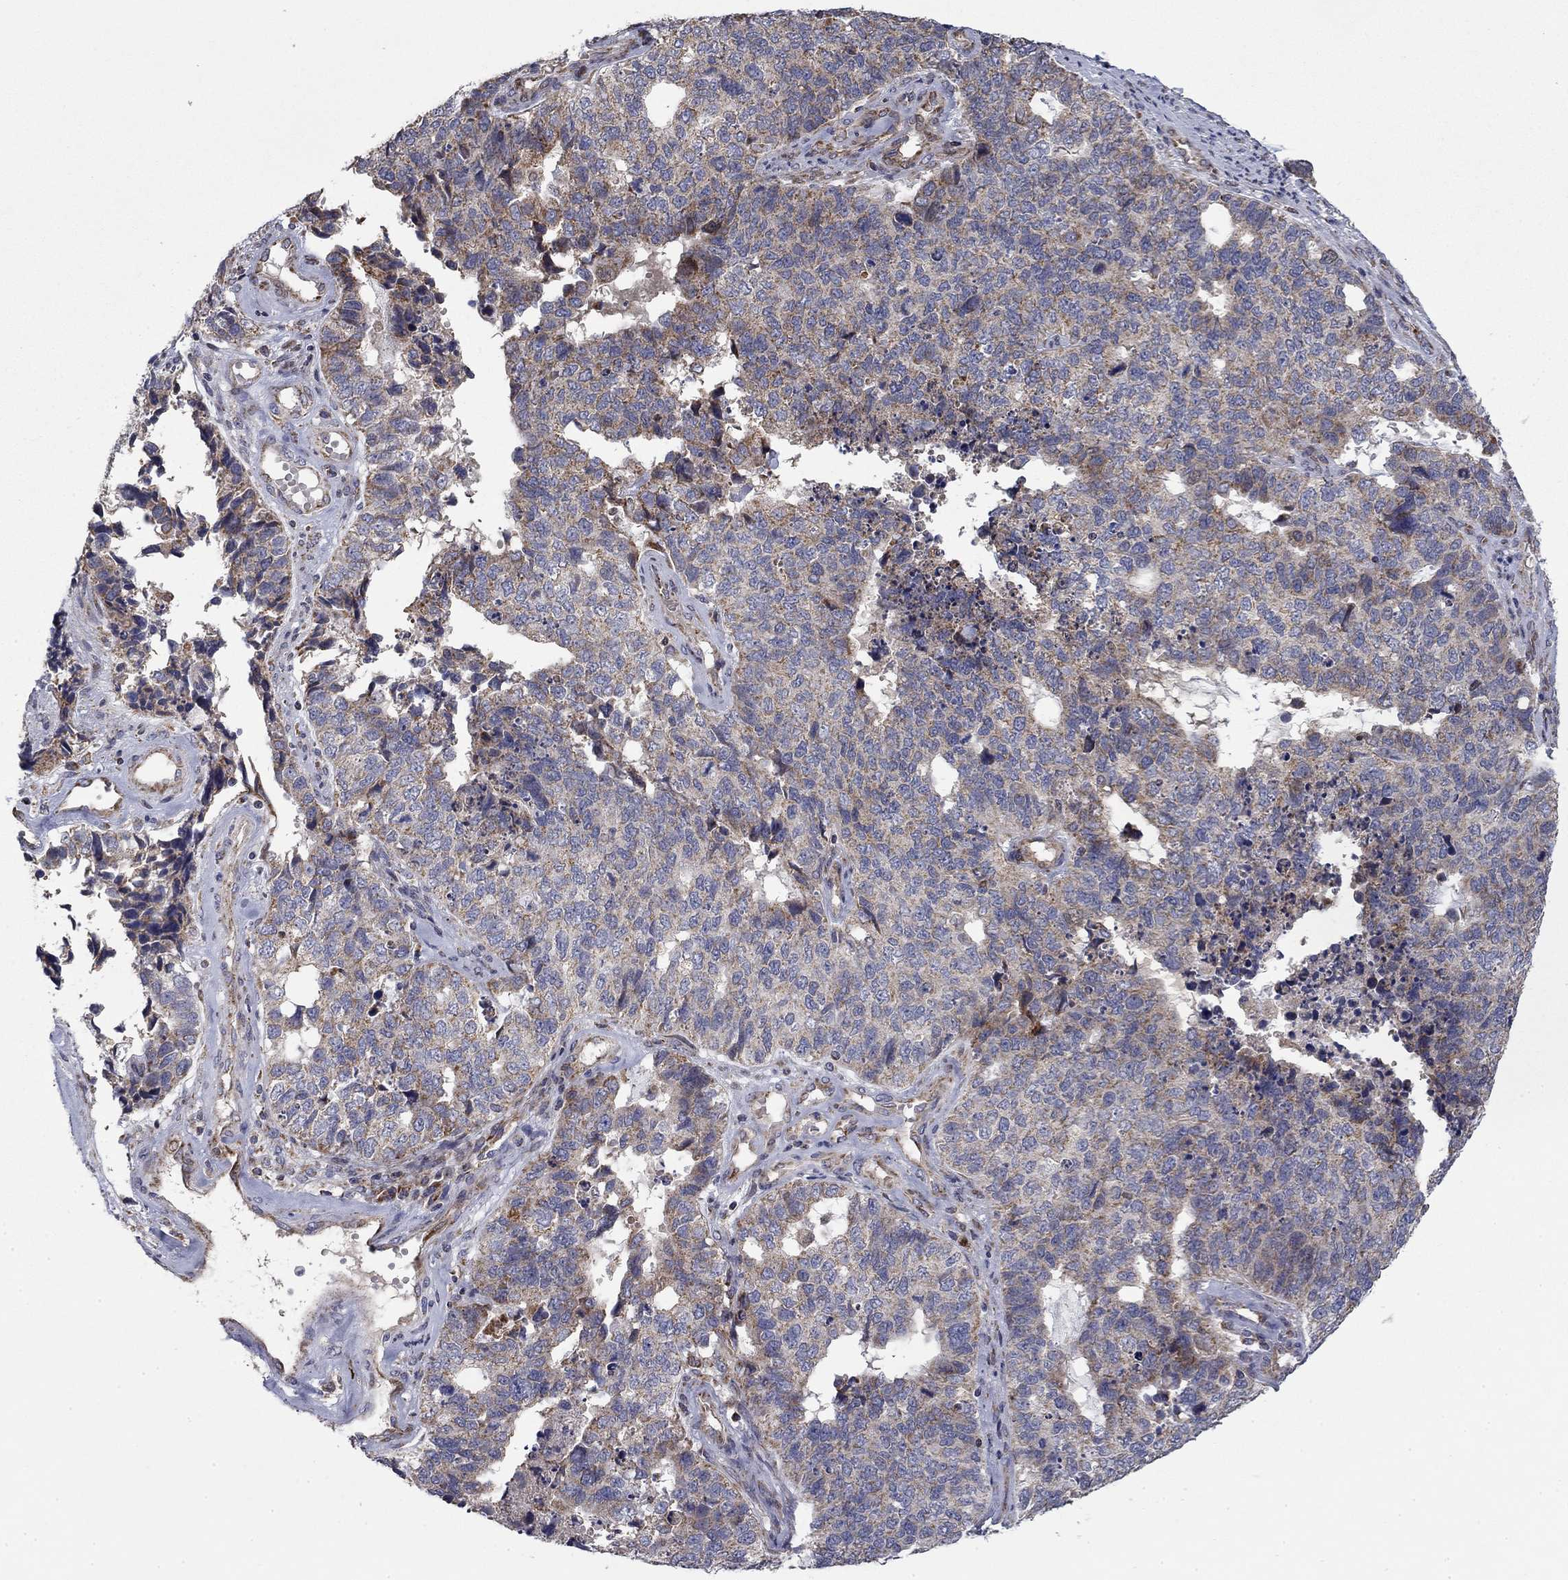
{"staining": {"intensity": "moderate", "quantity": "<25%", "location": "cytoplasmic/membranous"}, "tissue": "cervical cancer", "cell_type": "Tumor cells", "image_type": "cancer", "snomed": [{"axis": "morphology", "description": "Squamous cell carcinoma, NOS"}, {"axis": "topography", "description": "Cervix"}], "caption": "IHC histopathology image of human cervical squamous cell carcinoma stained for a protein (brown), which reveals low levels of moderate cytoplasmic/membranous positivity in approximately <25% of tumor cells.", "gene": "MMAA", "patient": {"sex": "female", "age": 63}}